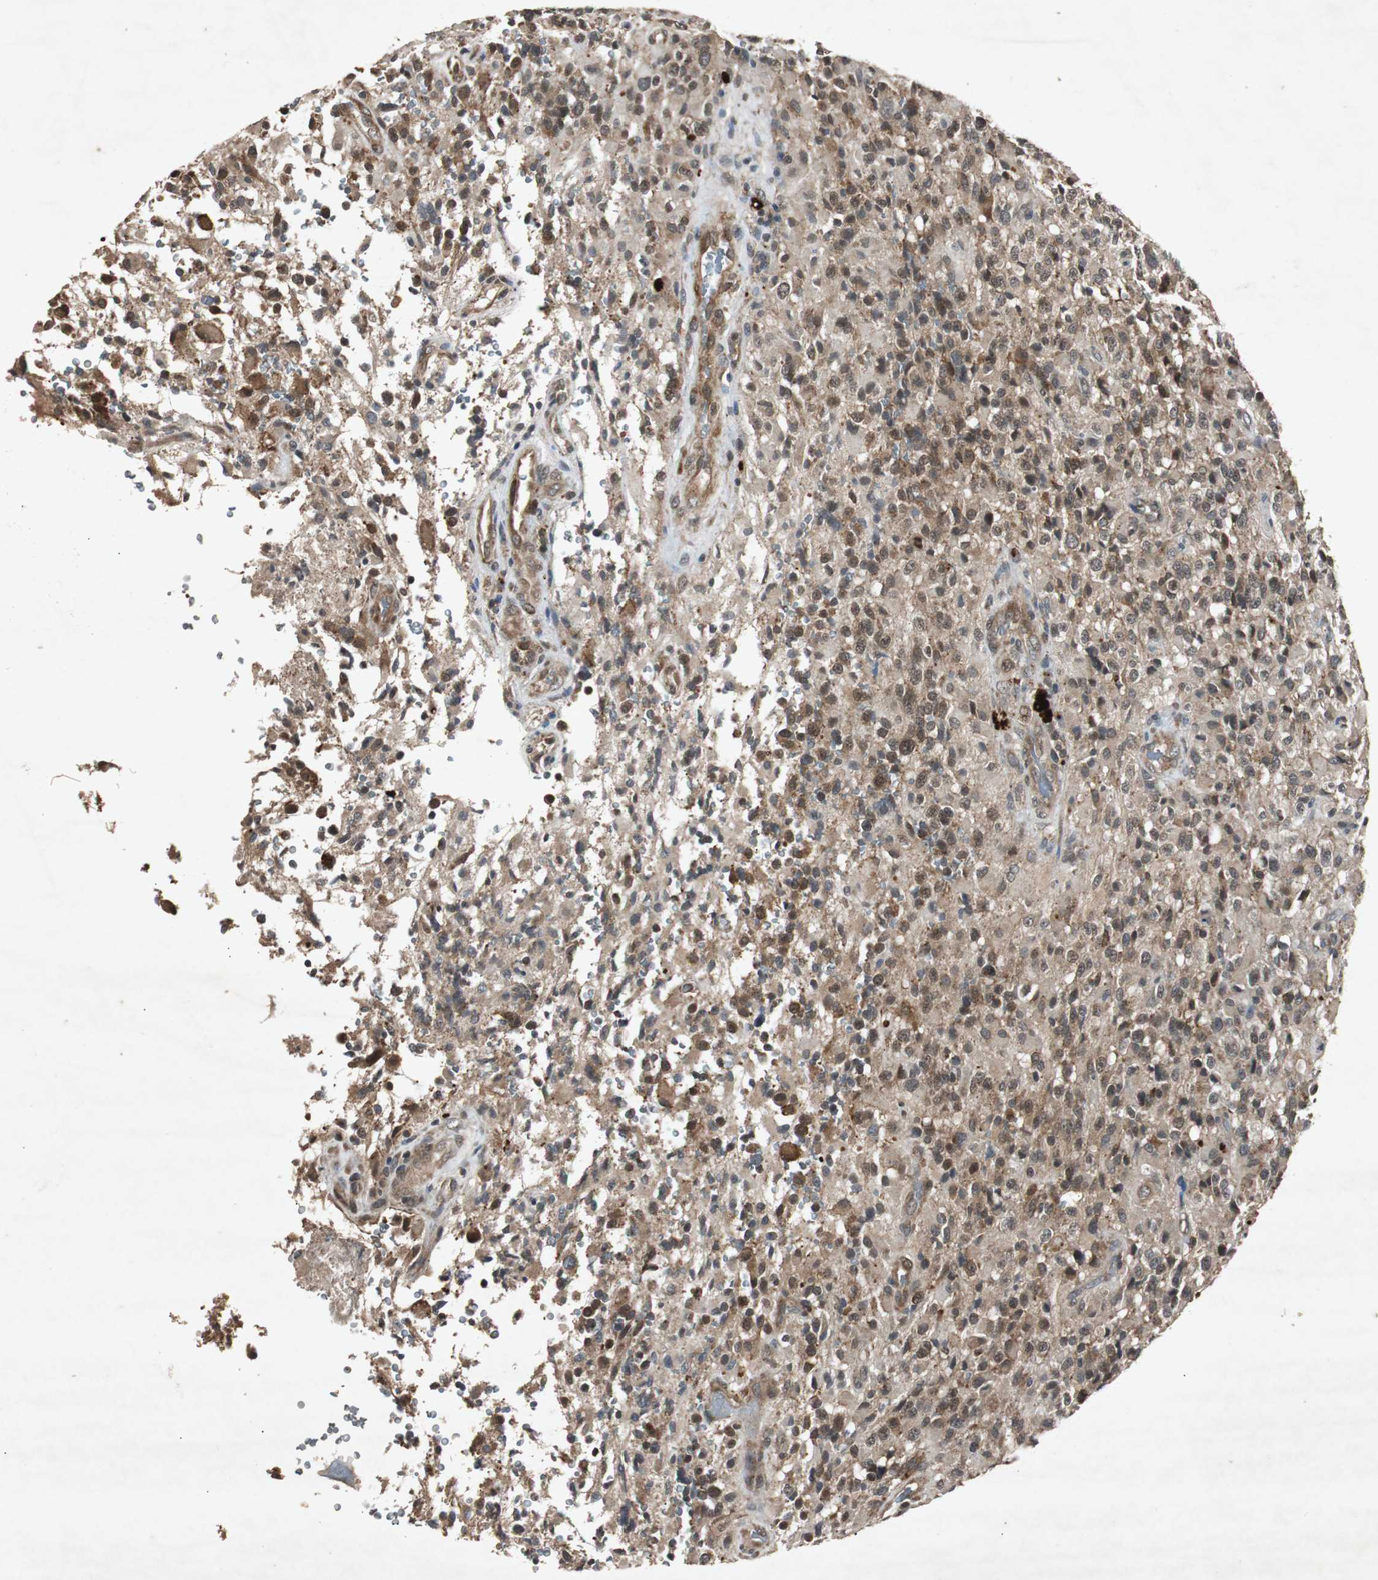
{"staining": {"intensity": "moderate", "quantity": "<25%", "location": "nuclear"}, "tissue": "glioma", "cell_type": "Tumor cells", "image_type": "cancer", "snomed": [{"axis": "morphology", "description": "Glioma, malignant, High grade"}, {"axis": "topography", "description": "Brain"}], "caption": "High-grade glioma (malignant) stained with a protein marker exhibits moderate staining in tumor cells.", "gene": "SLIT2", "patient": {"sex": "male", "age": 71}}